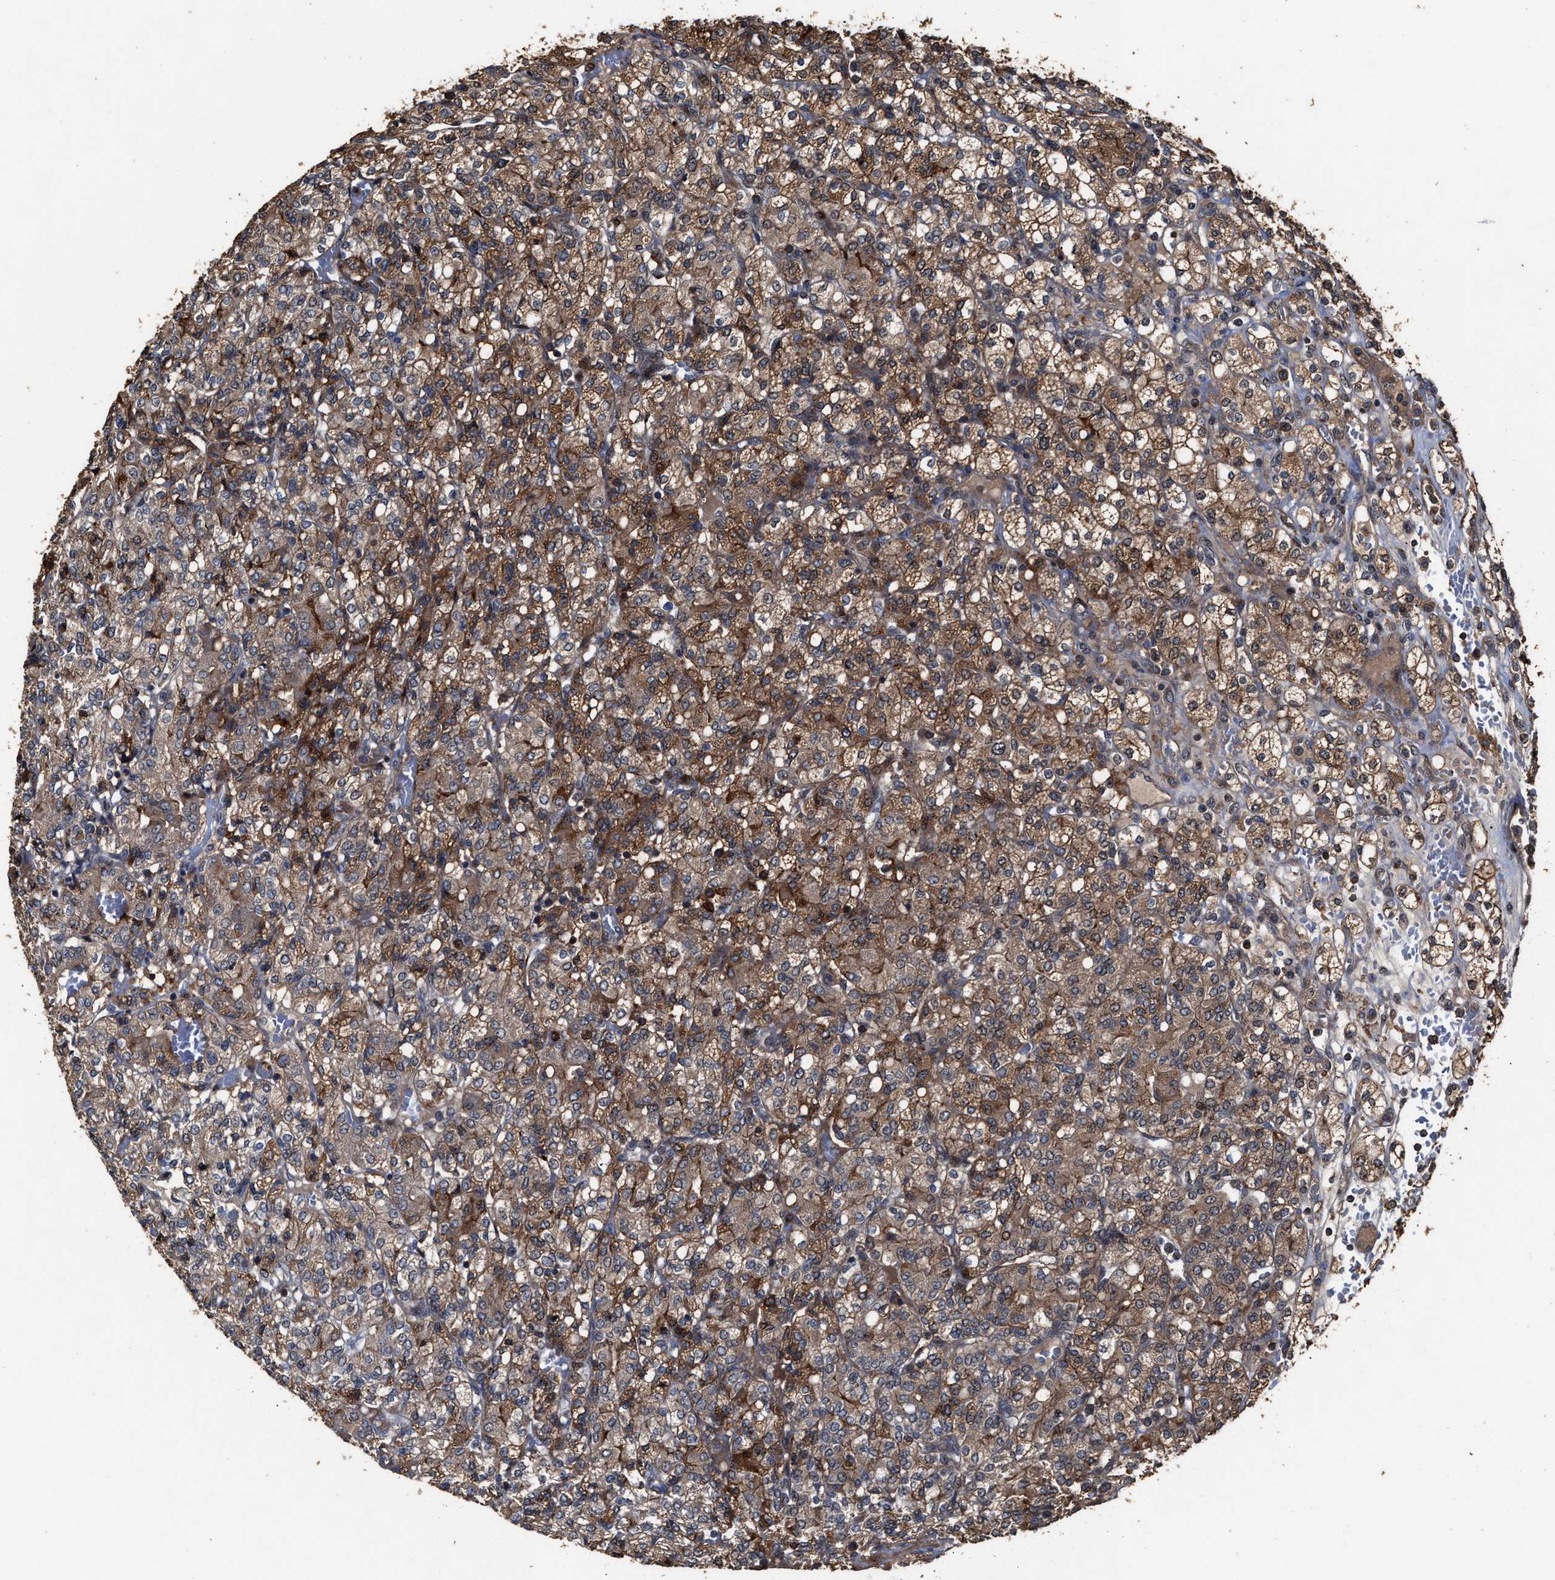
{"staining": {"intensity": "moderate", "quantity": ">75%", "location": "cytoplasmic/membranous"}, "tissue": "renal cancer", "cell_type": "Tumor cells", "image_type": "cancer", "snomed": [{"axis": "morphology", "description": "Adenocarcinoma, NOS"}, {"axis": "topography", "description": "Kidney"}], "caption": "Renal adenocarcinoma was stained to show a protein in brown. There is medium levels of moderate cytoplasmic/membranous expression in approximately >75% of tumor cells. The protein of interest is shown in brown color, while the nuclei are stained blue.", "gene": "ZNHIT6", "patient": {"sex": "male", "age": 77}}